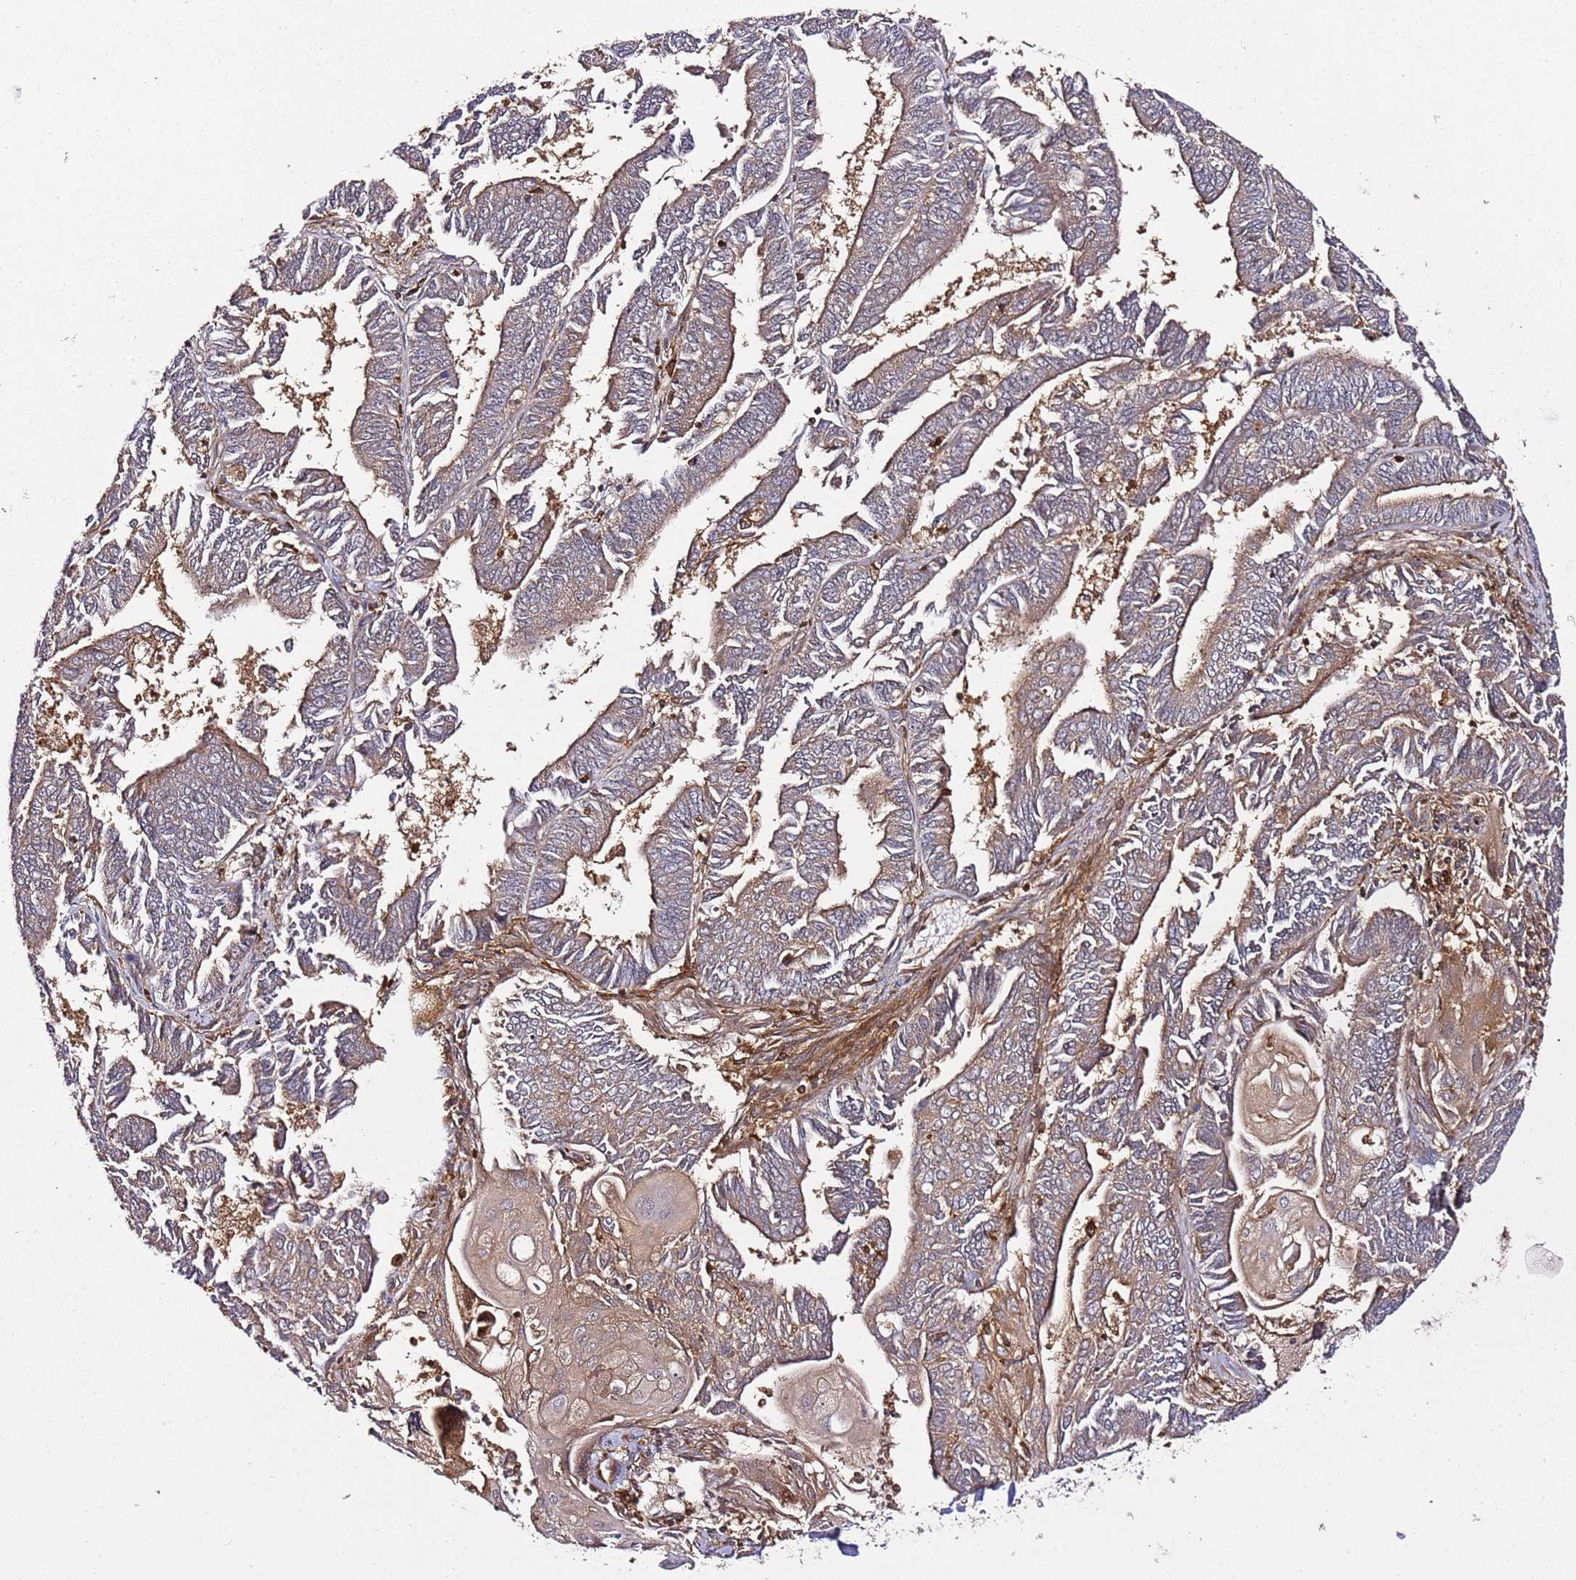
{"staining": {"intensity": "moderate", "quantity": "25%-75%", "location": "cytoplasmic/membranous"}, "tissue": "endometrial cancer", "cell_type": "Tumor cells", "image_type": "cancer", "snomed": [{"axis": "morphology", "description": "Adenocarcinoma, NOS"}, {"axis": "topography", "description": "Endometrium"}], "caption": "About 25%-75% of tumor cells in human endometrial cancer (adenocarcinoma) show moderate cytoplasmic/membranous protein staining as visualized by brown immunohistochemical staining.", "gene": "PRMT7", "patient": {"sex": "female", "age": 73}}